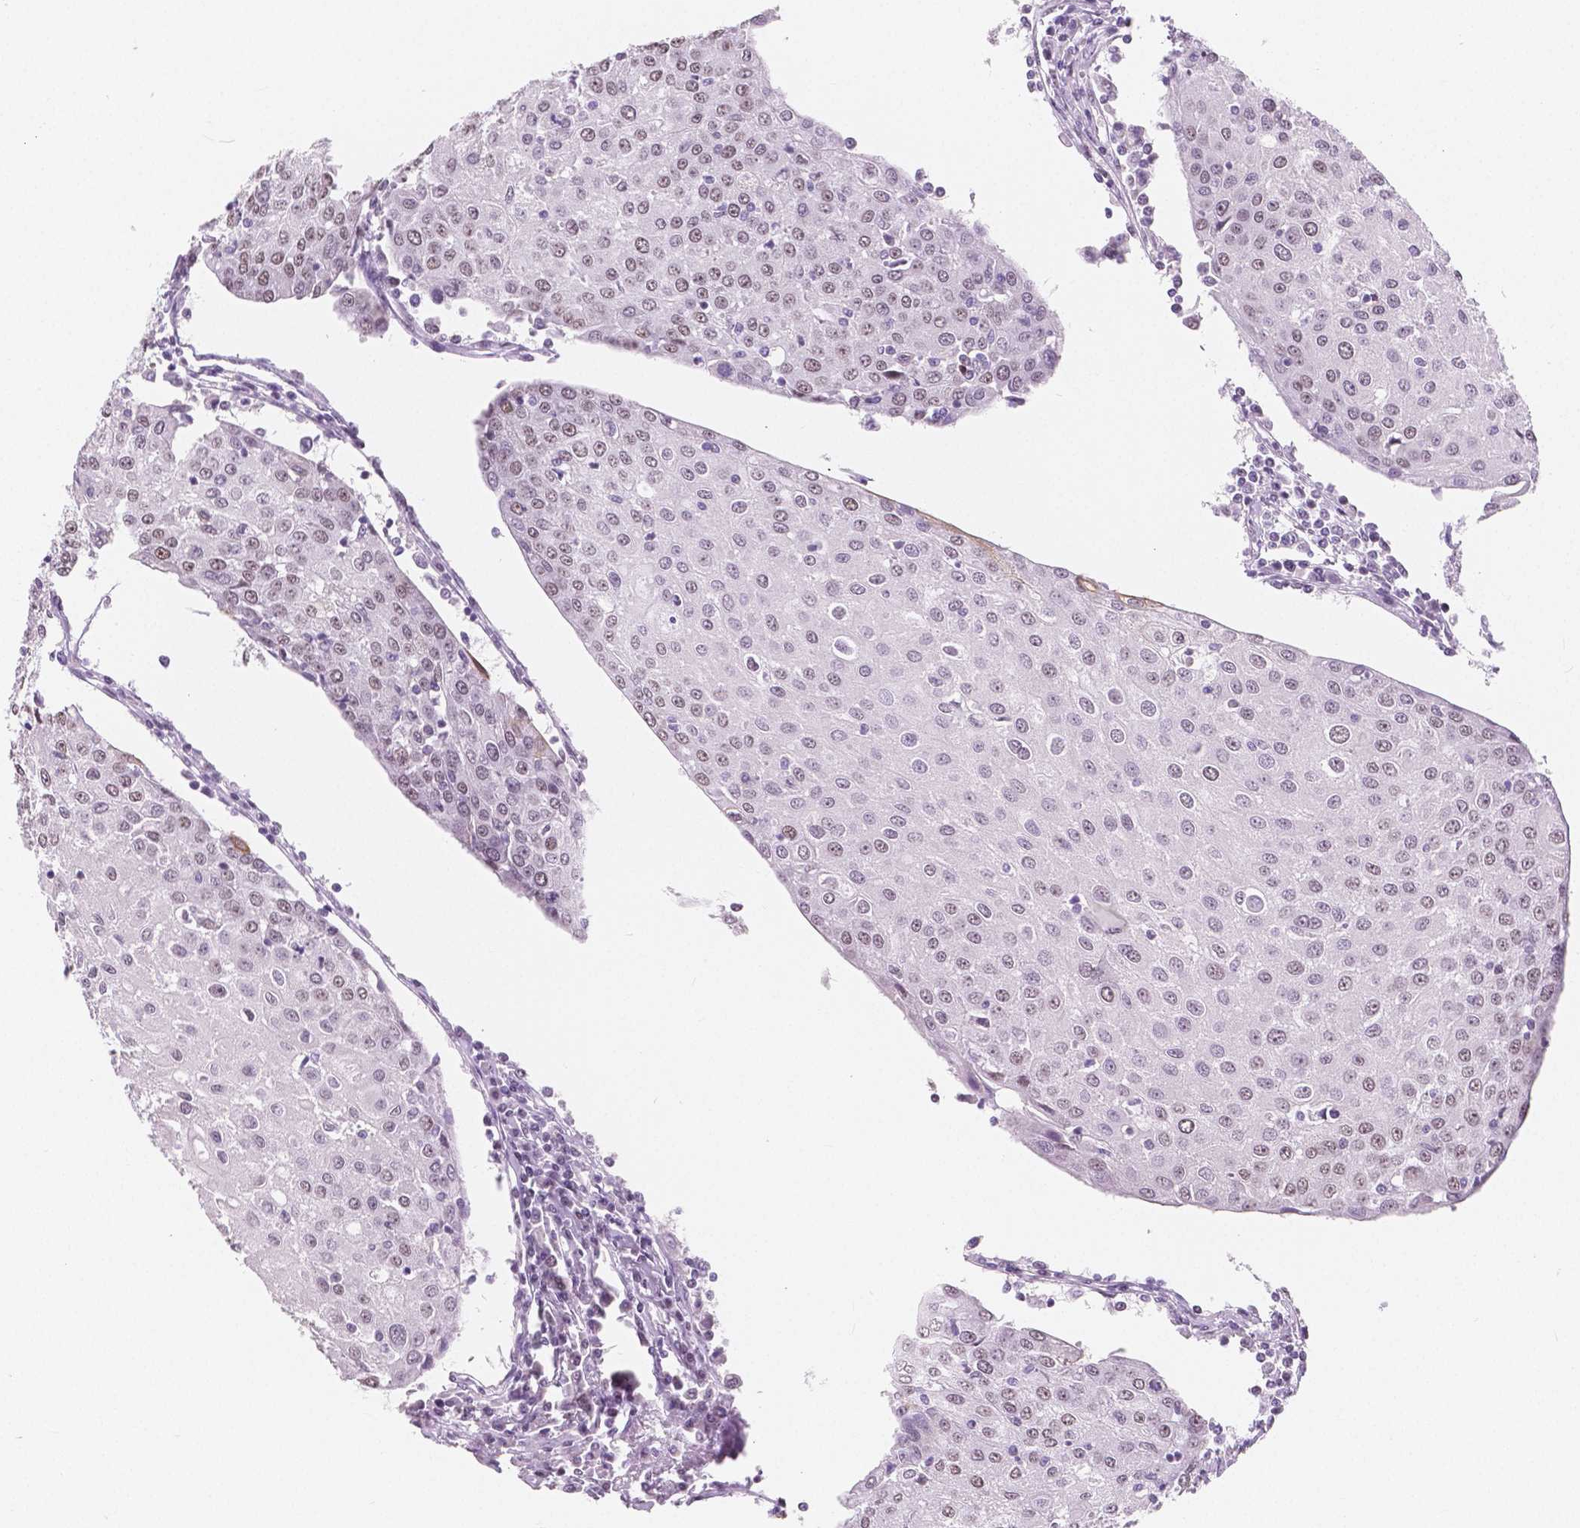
{"staining": {"intensity": "weak", "quantity": "<25%", "location": "nuclear"}, "tissue": "urothelial cancer", "cell_type": "Tumor cells", "image_type": "cancer", "snomed": [{"axis": "morphology", "description": "Urothelial carcinoma, High grade"}, {"axis": "topography", "description": "Urinary bladder"}], "caption": "This is an immunohistochemistry (IHC) histopathology image of human urothelial carcinoma (high-grade). There is no staining in tumor cells.", "gene": "NOLC1", "patient": {"sex": "female", "age": 85}}